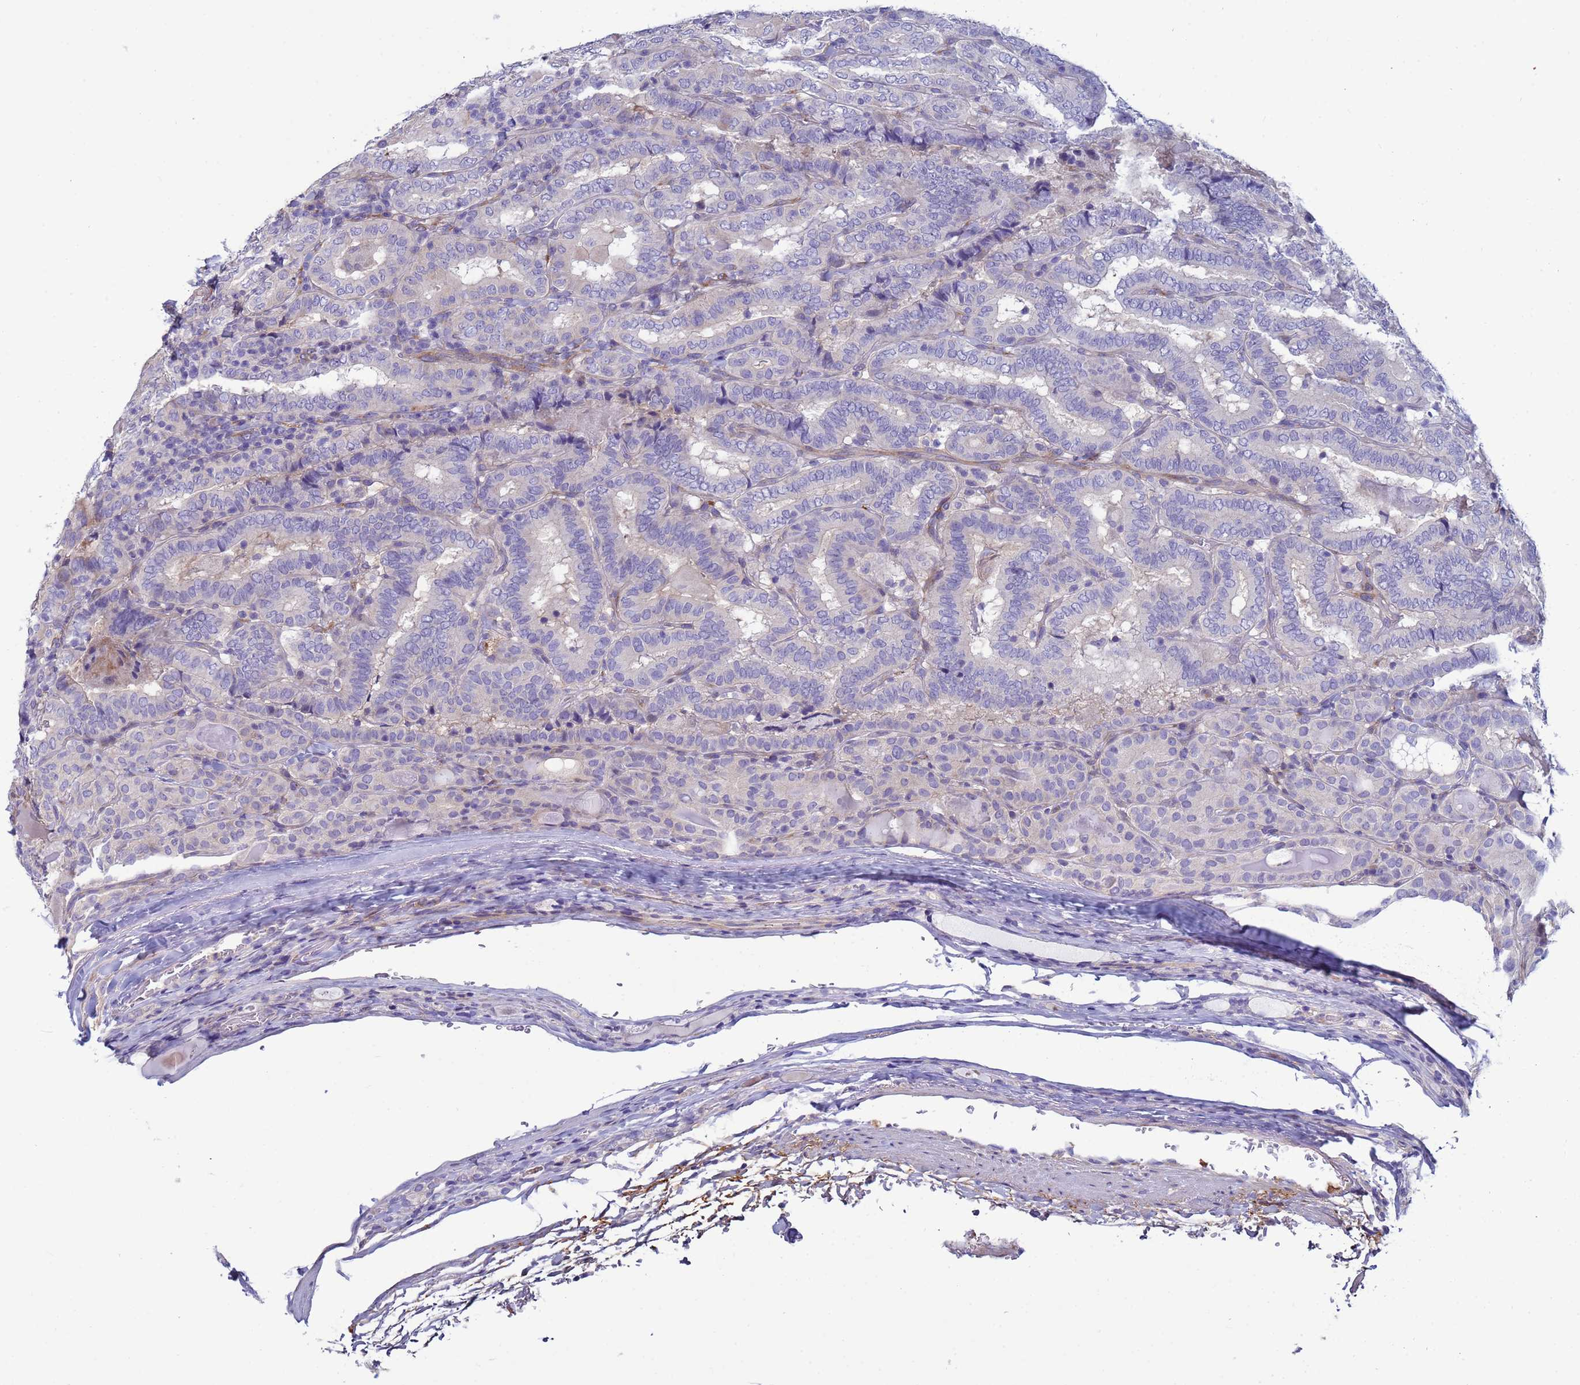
{"staining": {"intensity": "negative", "quantity": "none", "location": "none"}, "tissue": "thyroid cancer", "cell_type": "Tumor cells", "image_type": "cancer", "snomed": [{"axis": "morphology", "description": "Papillary adenocarcinoma, NOS"}, {"axis": "topography", "description": "Thyroid gland"}], "caption": "Tumor cells are negative for brown protein staining in thyroid papillary adenocarcinoma.", "gene": "TRPC6", "patient": {"sex": "female", "age": 72}}